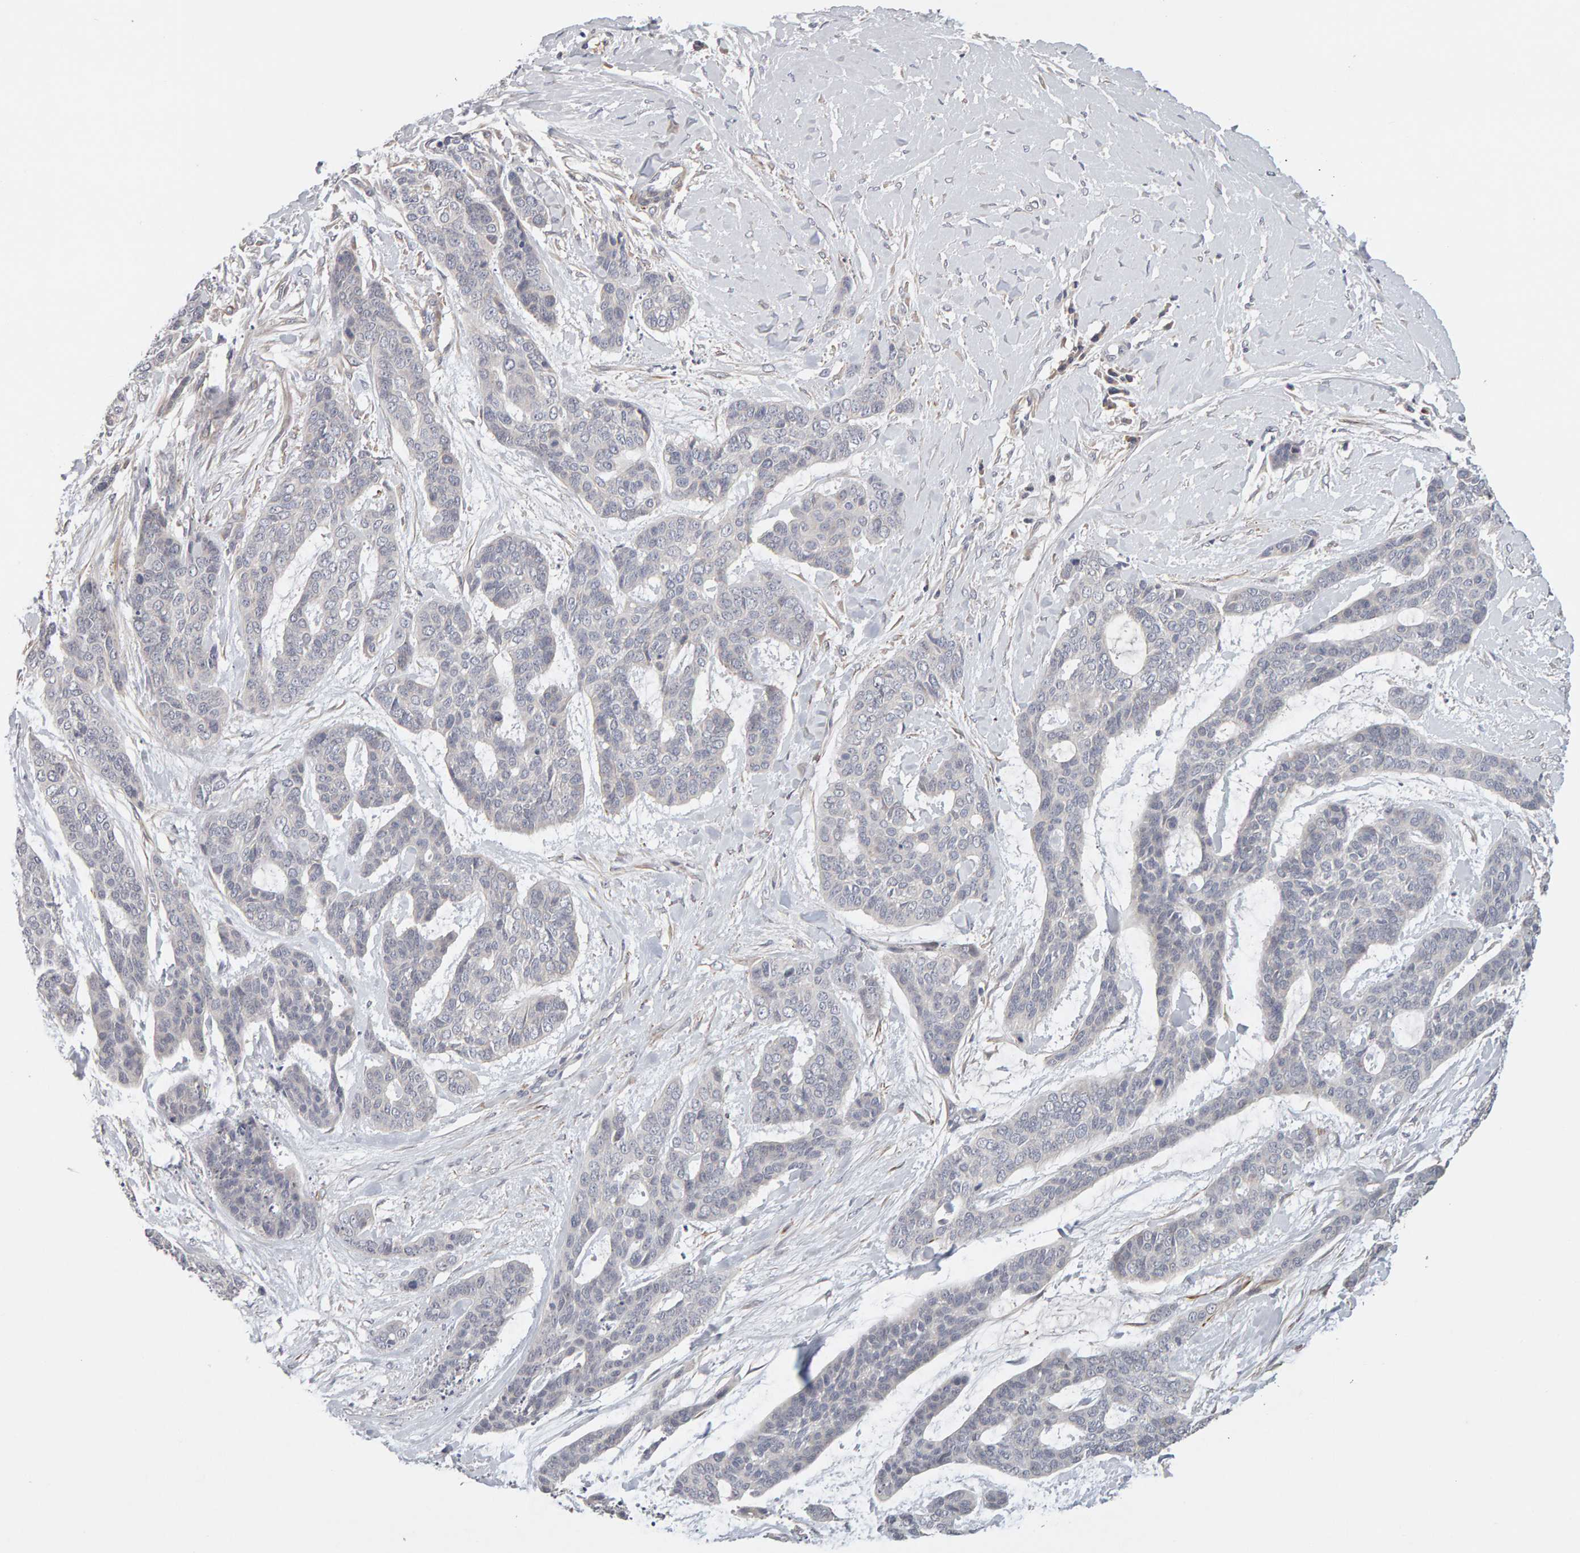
{"staining": {"intensity": "negative", "quantity": "none", "location": "none"}, "tissue": "skin cancer", "cell_type": "Tumor cells", "image_type": "cancer", "snomed": [{"axis": "morphology", "description": "Basal cell carcinoma"}, {"axis": "topography", "description": "Skin"}], "caption": "Immunohistochemistry (IHC) image of skin cancer stained for a protein (brown), which shows no staining in tumor cells.", "gene": "NUDCD1", "patient": {"sex": "female", "age": 64}}